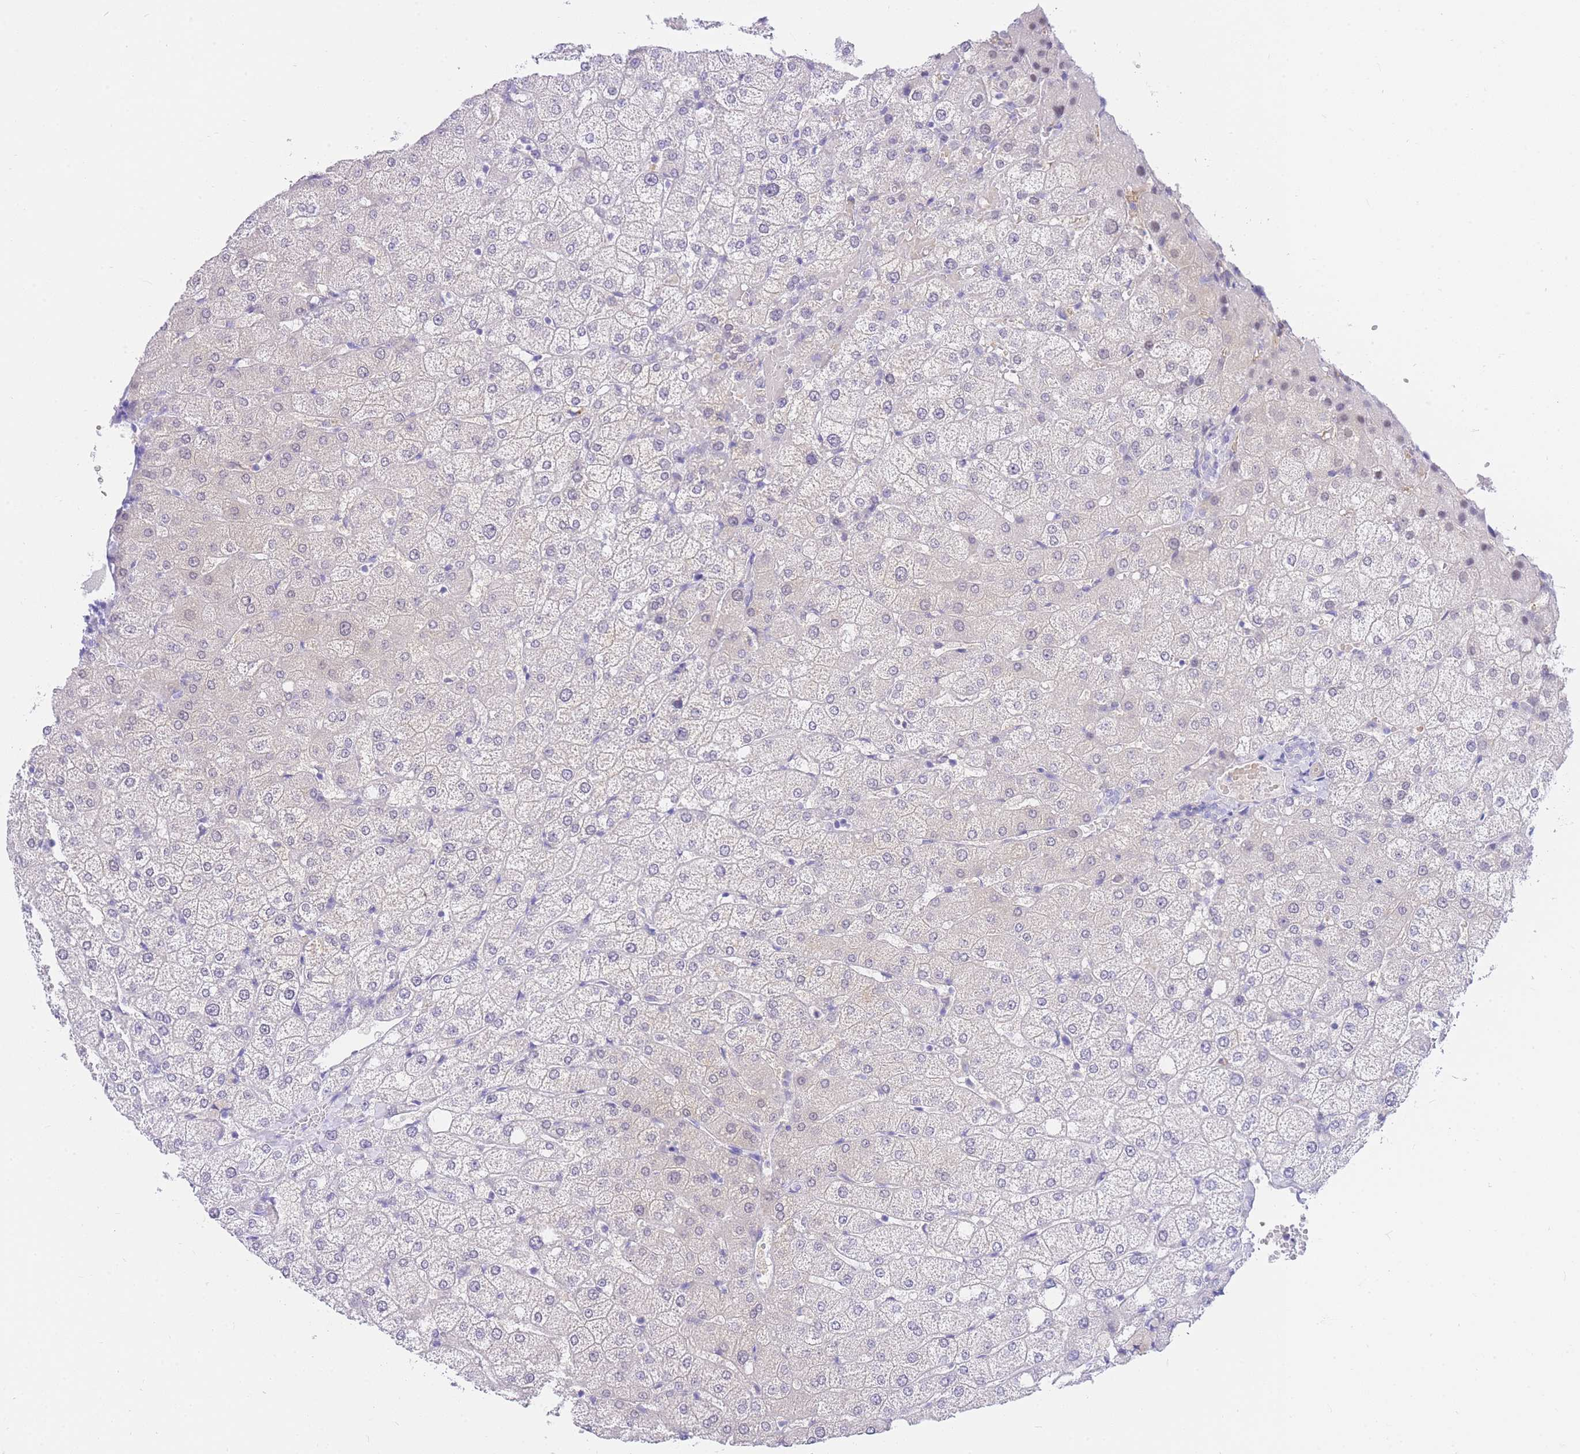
{"staining": {"intensity": "negative", "quantity": "none", "location": "none"}, "tissue": "liver", "cell_type": "Cholangiocytes", "image_type": "normal", "snomed": [{"axis": "morphology", "description": "Normal tissue, NOS"}, {"axis": "topography", "description": "Liver"}], "caption": "IHC histopathology image of normal liver: human liver stained with DAB shows no significant protein positivity in cholangiocytes.", "gene": "SRSF12", "patient": {"sex": "female", "age": 54}}